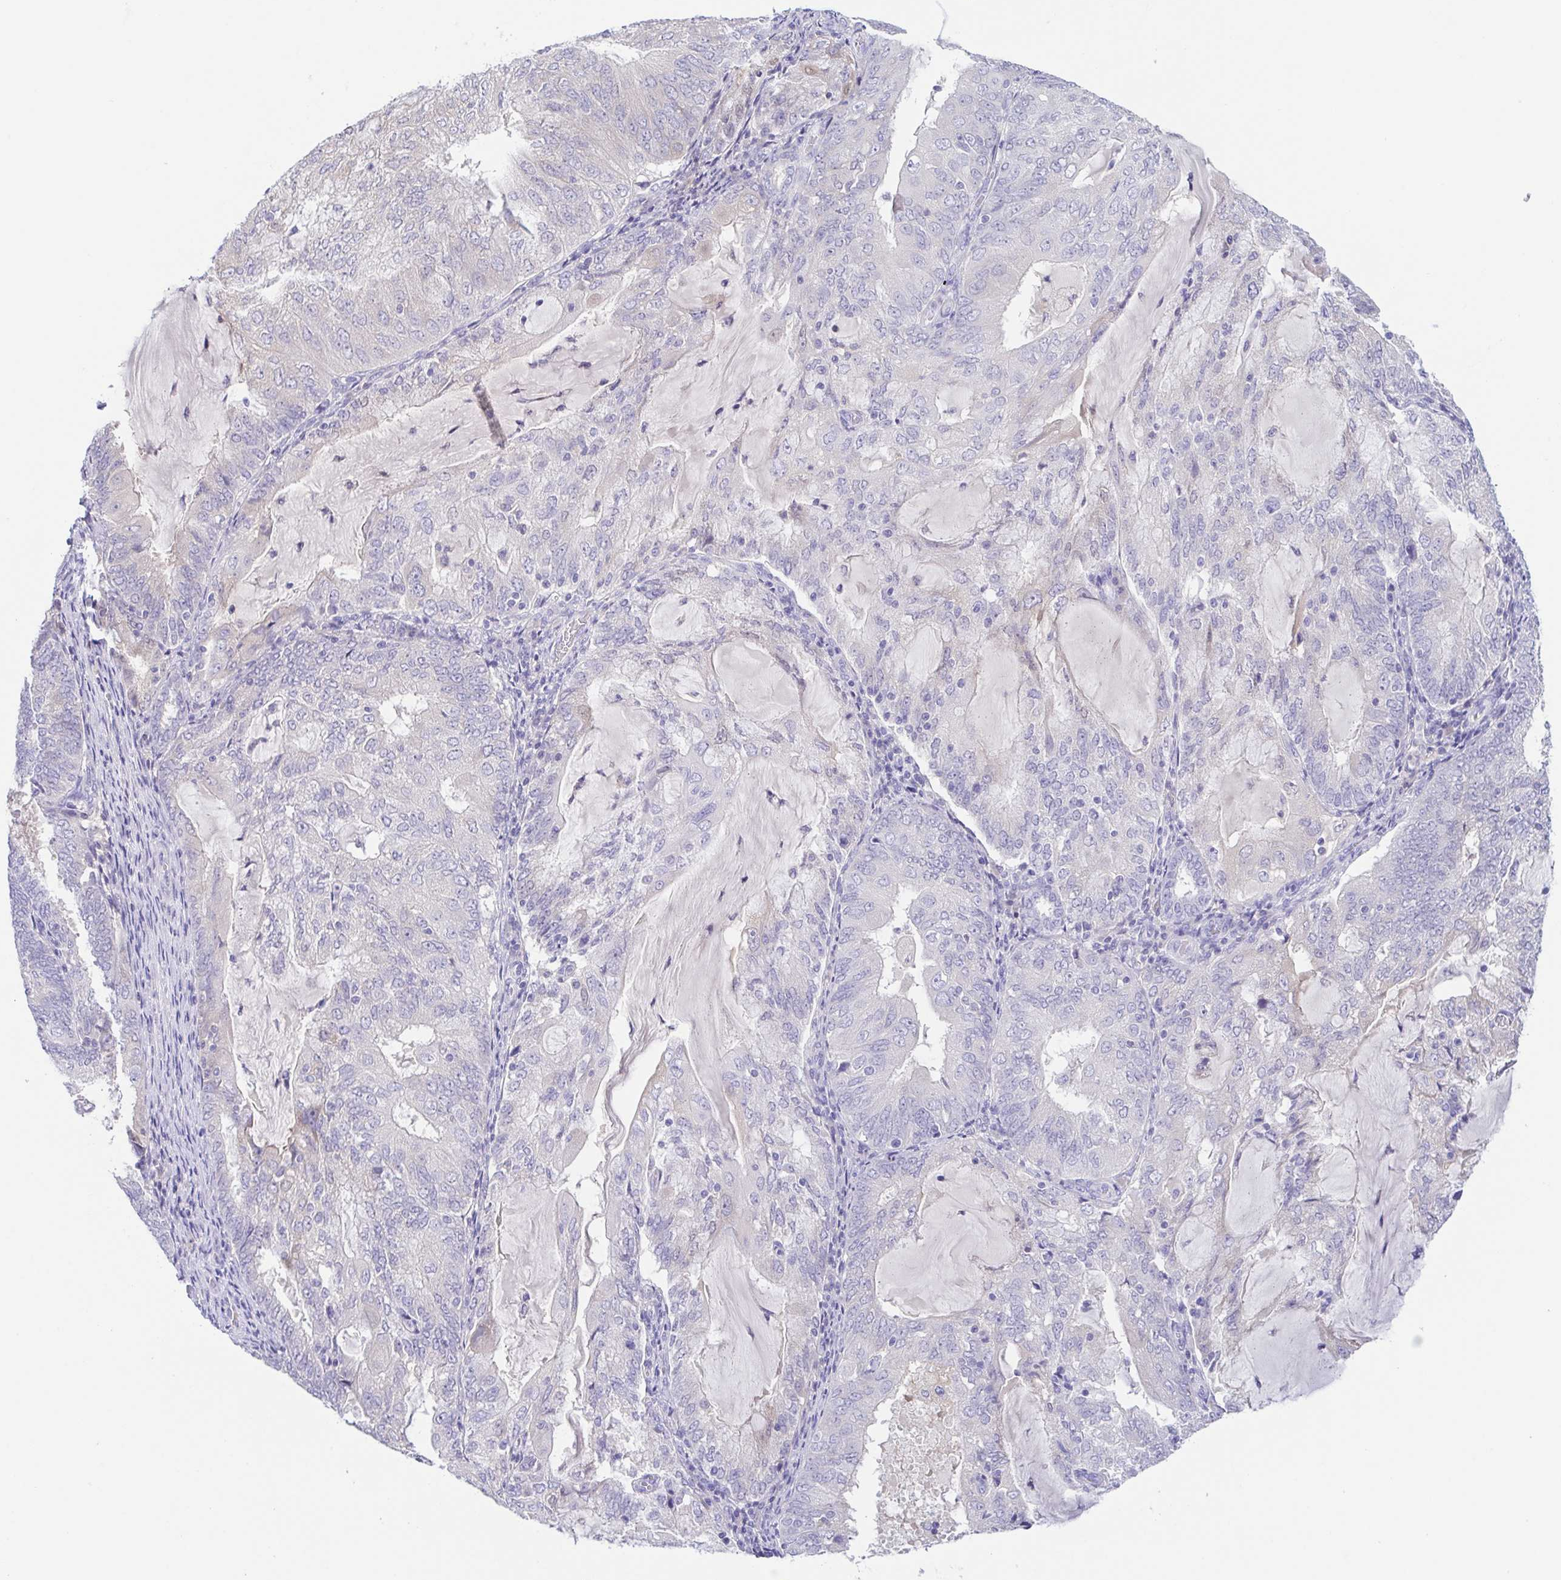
{"staining": {"intensity": "negative", "quantity": "none", "location": "none"}, "tissue": "endometrial cancer", "cell_type": "Tumor cells", "image_type": "cancer", "snomed": [{"axis": "morphology", "description": "Adenocarcinoma, NOS"}, {"axis": "topography", "description": "Endometrium"}], "caption": "A photomicrograph of endometrial adenocarcinoma stained for a protein exhibits no brown staining in tumor cells. Brightfield microscopy of immunohistochemistry stained with DAB (3,3'-diaminobenzidine) (brown) and hematoxylin (blue), captured at high magnification.", "gene": "A1BG", "patient": {"sex": "female", "age": 81}}